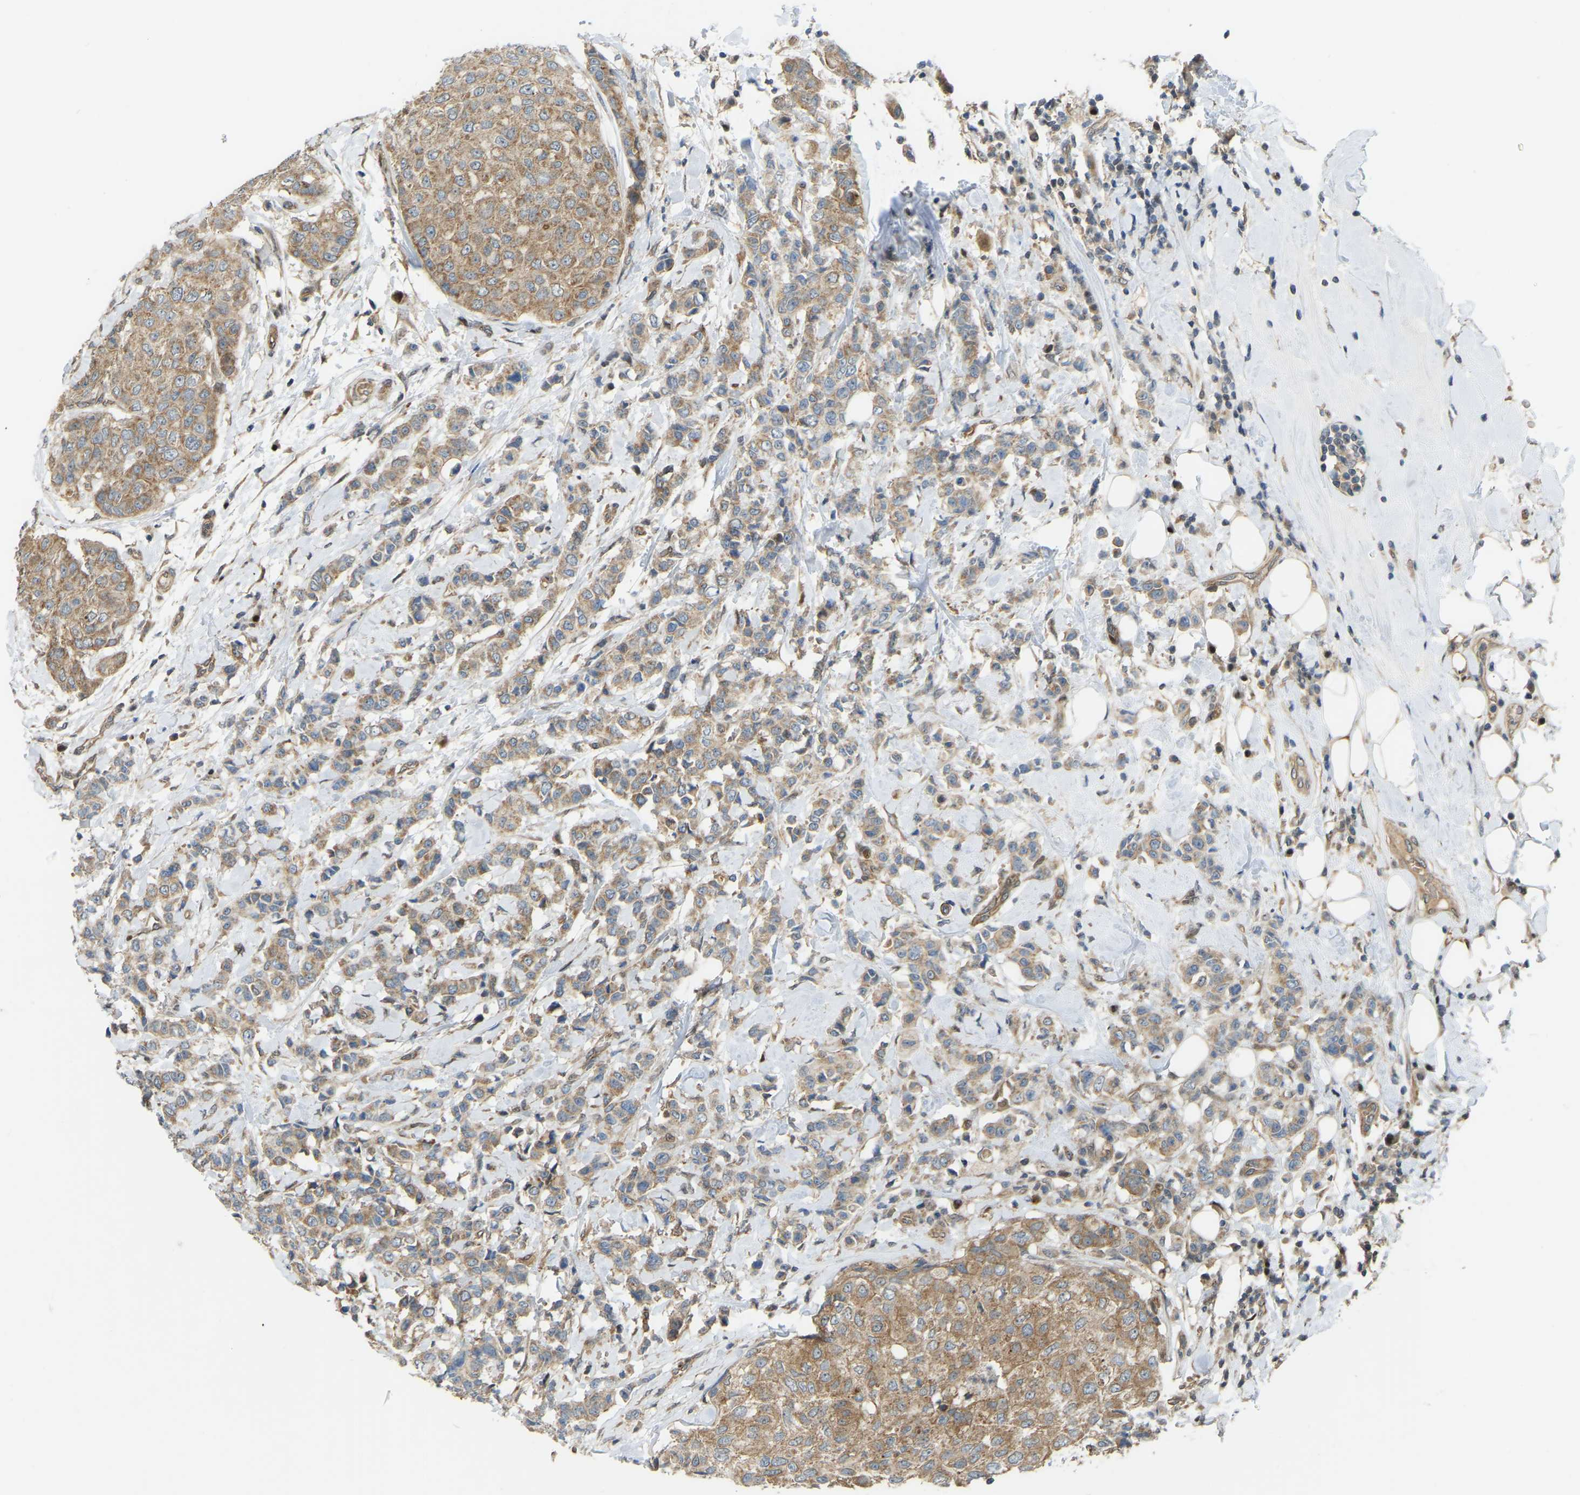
{"staining": {"intensity": "moderate", "quantity": ">75%", "location": "cytoplasmic/membranous"}, "tissue": "breast cancer", "cell_type": "Tumor cells", "image_type": "cancer", "snomed": [{"axis": "morphology", "description": "Duct carcinoma"}, {"axis": "topography", "description": "Breast"}], "caption": "Breast infiltrating ductal carcinoma tissue demonstrates moderate cytoplasmic/membranous staining in about >75% of tumor cells, visualized by immunohistochemistry. The staining is performed using DAB brown chromogen to label protein expression. The nuclei are counter-stained blue using hematoxylin.", "gene": "C21orf91", "patient": {"sex": "female", "age": 27}}